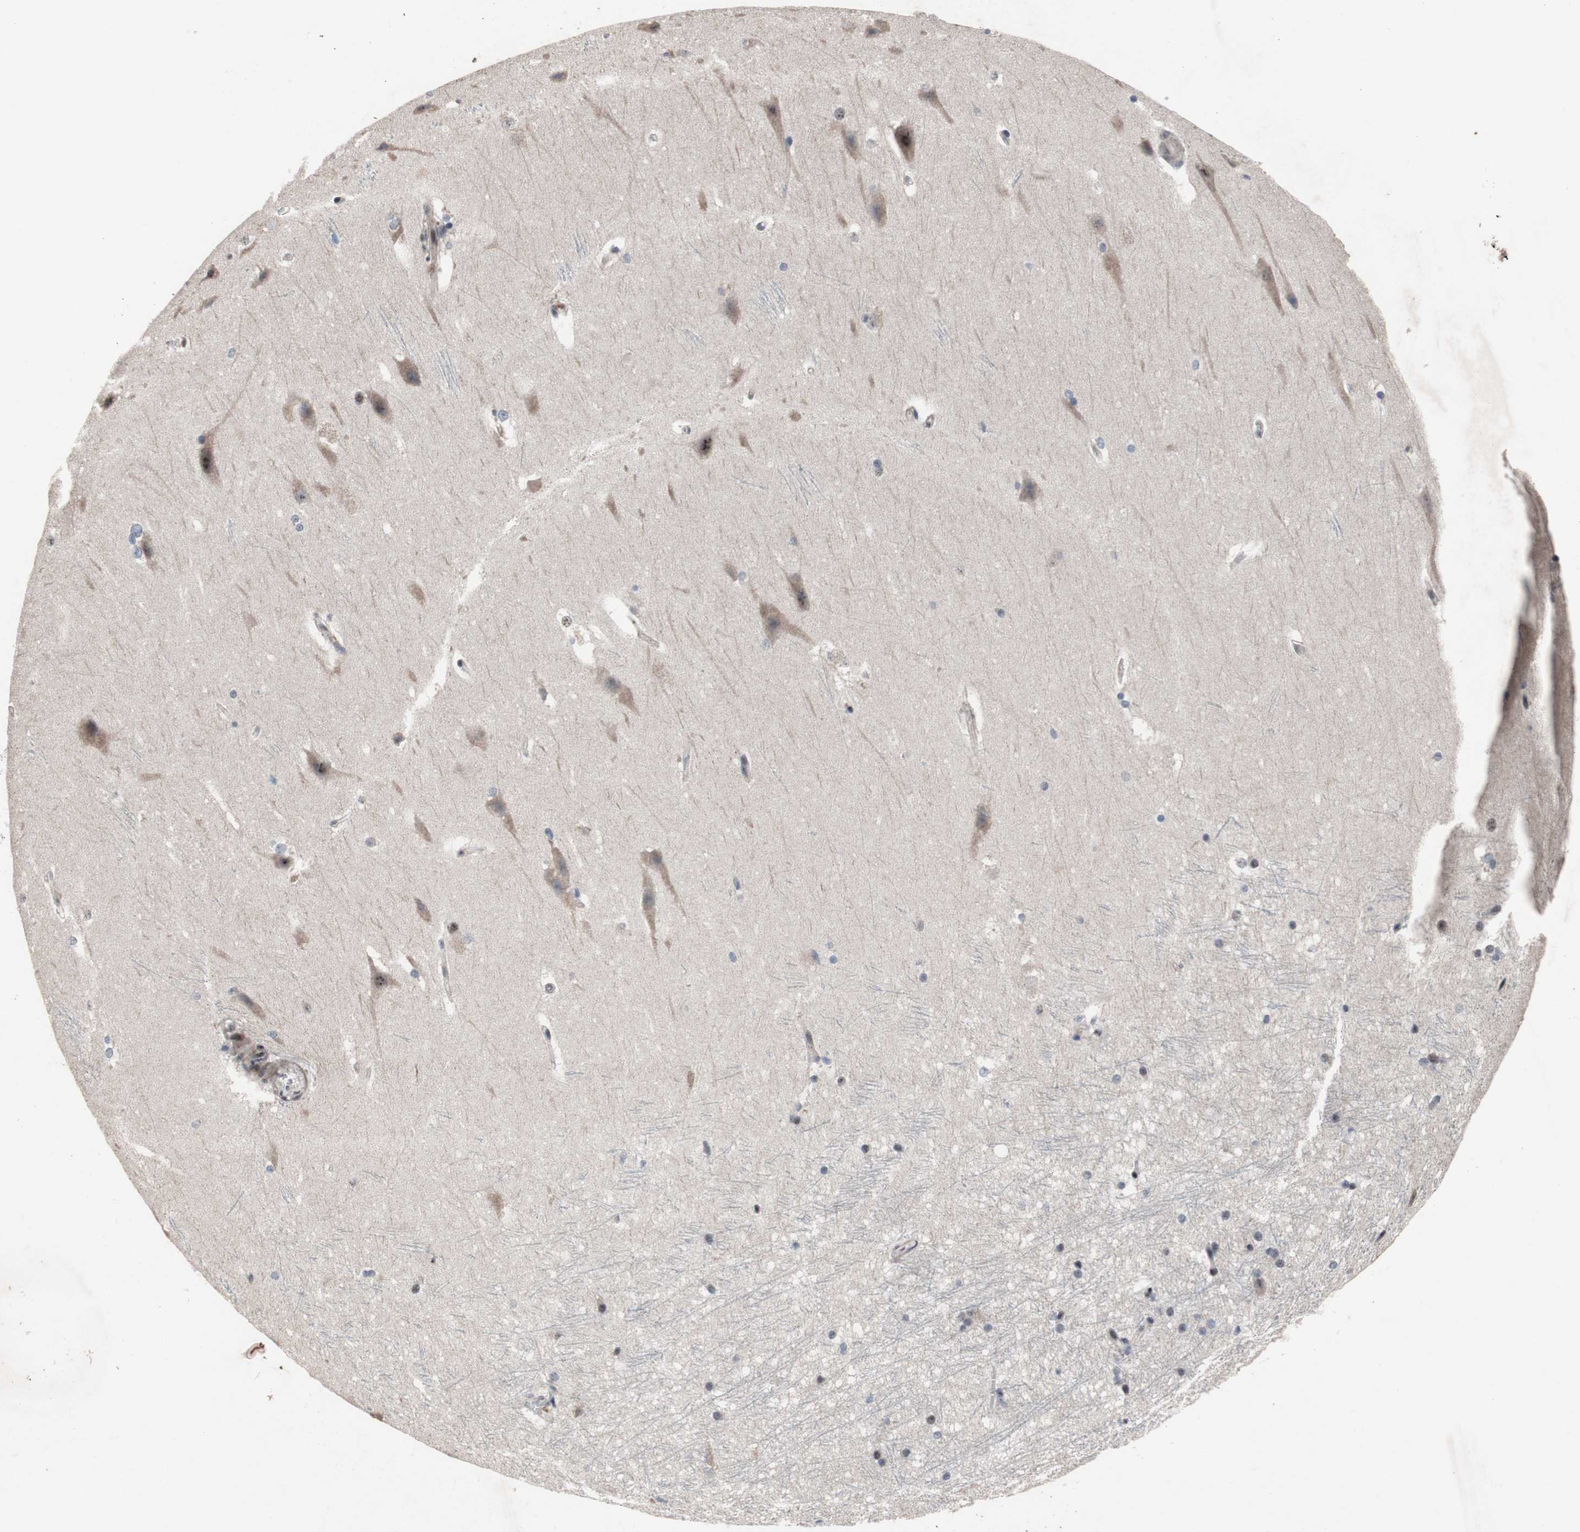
{"staining": {"intensity": "weak", "quantity": "<25%", "location": "nuclear"}, "tissue": "hippocampus", "cell_type": "Glial cells", "image_type": "normal", "snomed": [{"axis": "morphology", "description": "Normal tissue, NOS"}, {"axis": "topography", "description": "Hippocampus"}], "caption": "Hippocampus stained for a protein using immunohistochemistry reveals no positivity glial cells.", "gene": "PINX1", "patient": {"sex": "female", "age": 19}}